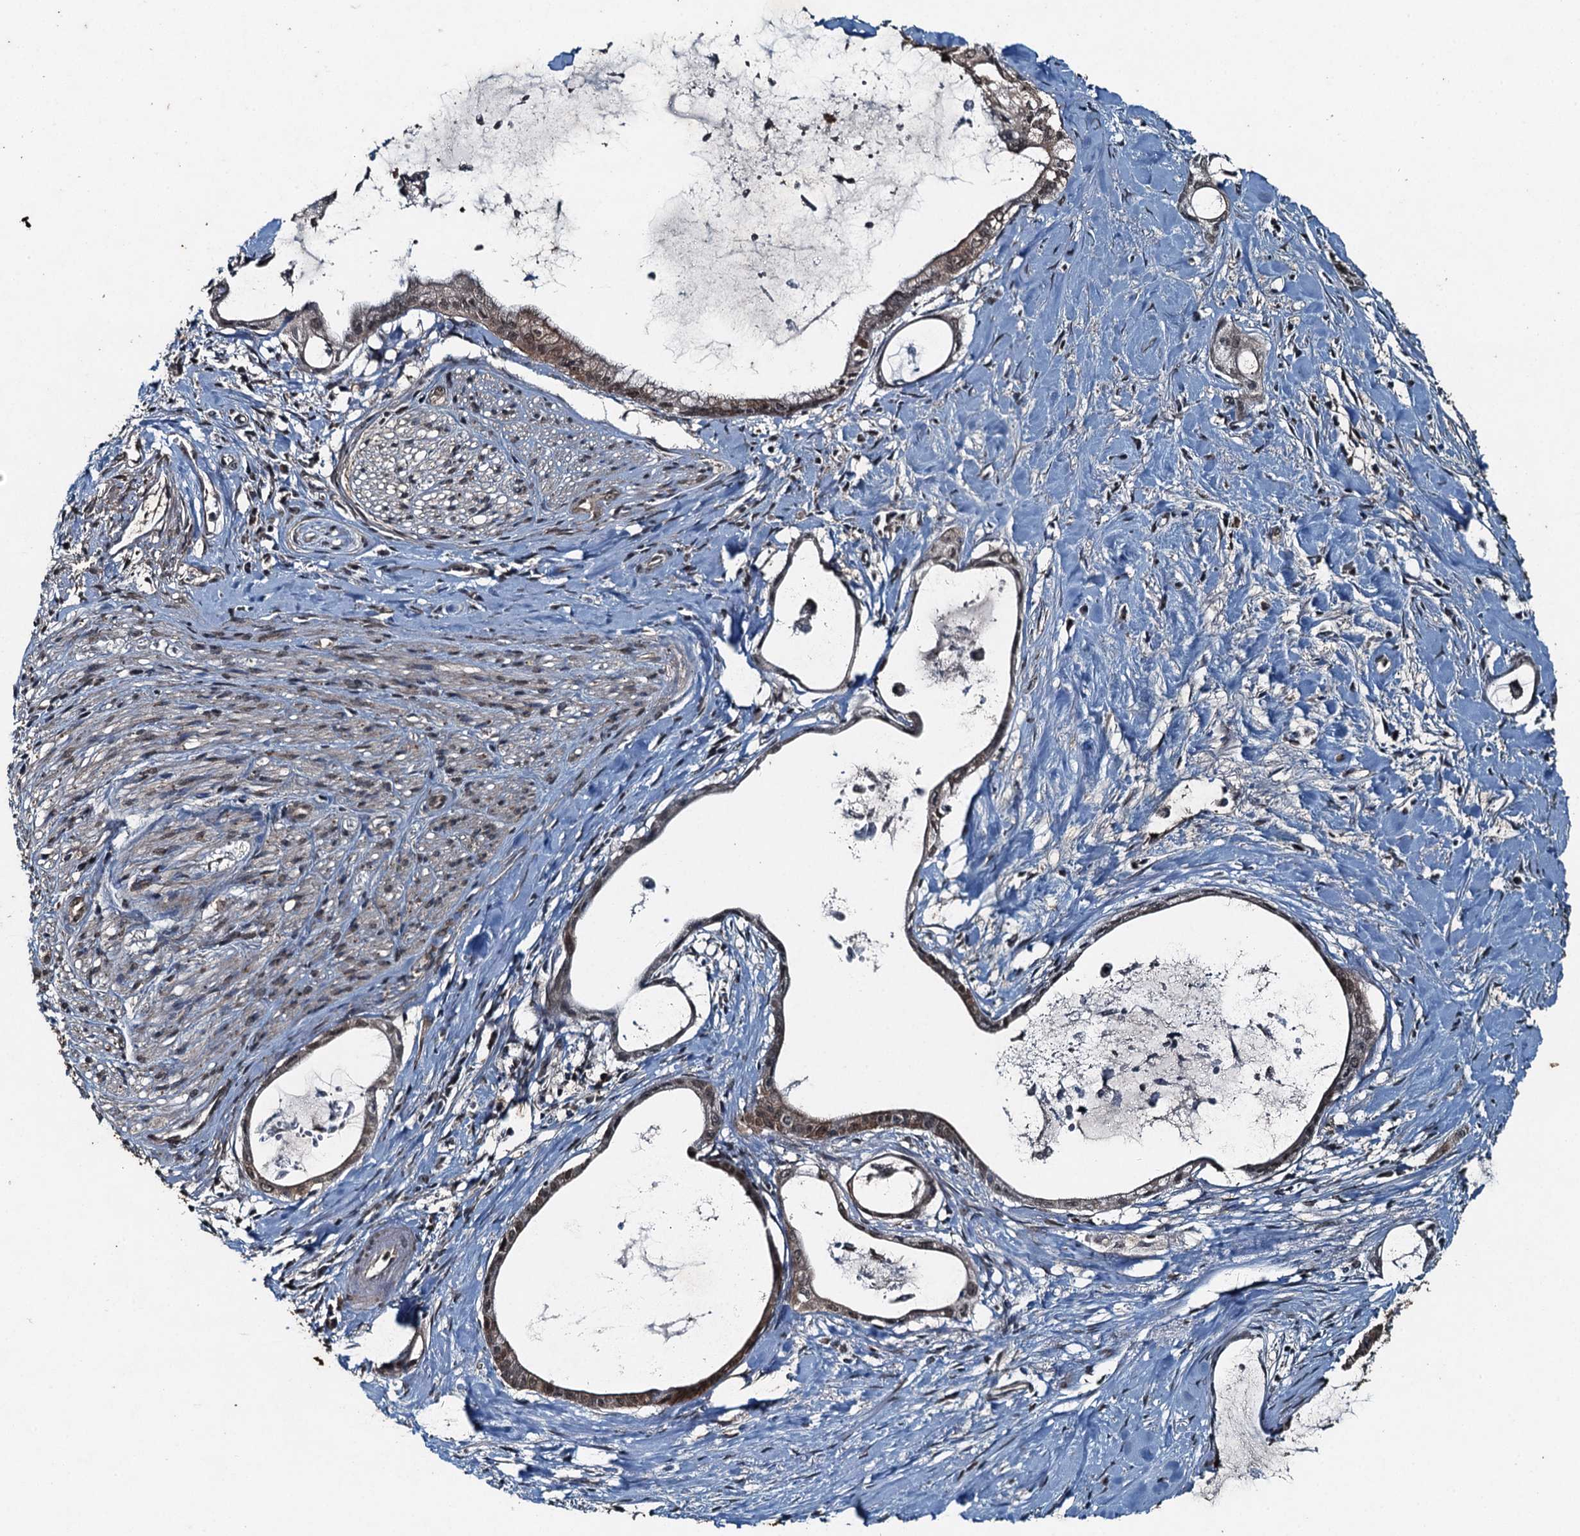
{"staining": {"intensity": "weak", "quantity": "<25%", "location": "cytoplasmic/membranous"}, "tissue": "pancreatic cancer", "cell_type": "Tumor cells", "image_type": "cancer", "snomed": [{"axis": "morphology", "description": "Adenocarcinoma, NOS"}, {"axis": "topography", "description": "Pancreas"}], "caption": "High magnification brightfield microscopy of adenocarcinoma (pancreatic) stained with DAB (brown) and counterstained with hematoxylin (blue): tumor cells show no significant positivity.", "gene": "TCTN1", "patient": {"sex": "male", "age": 72}}